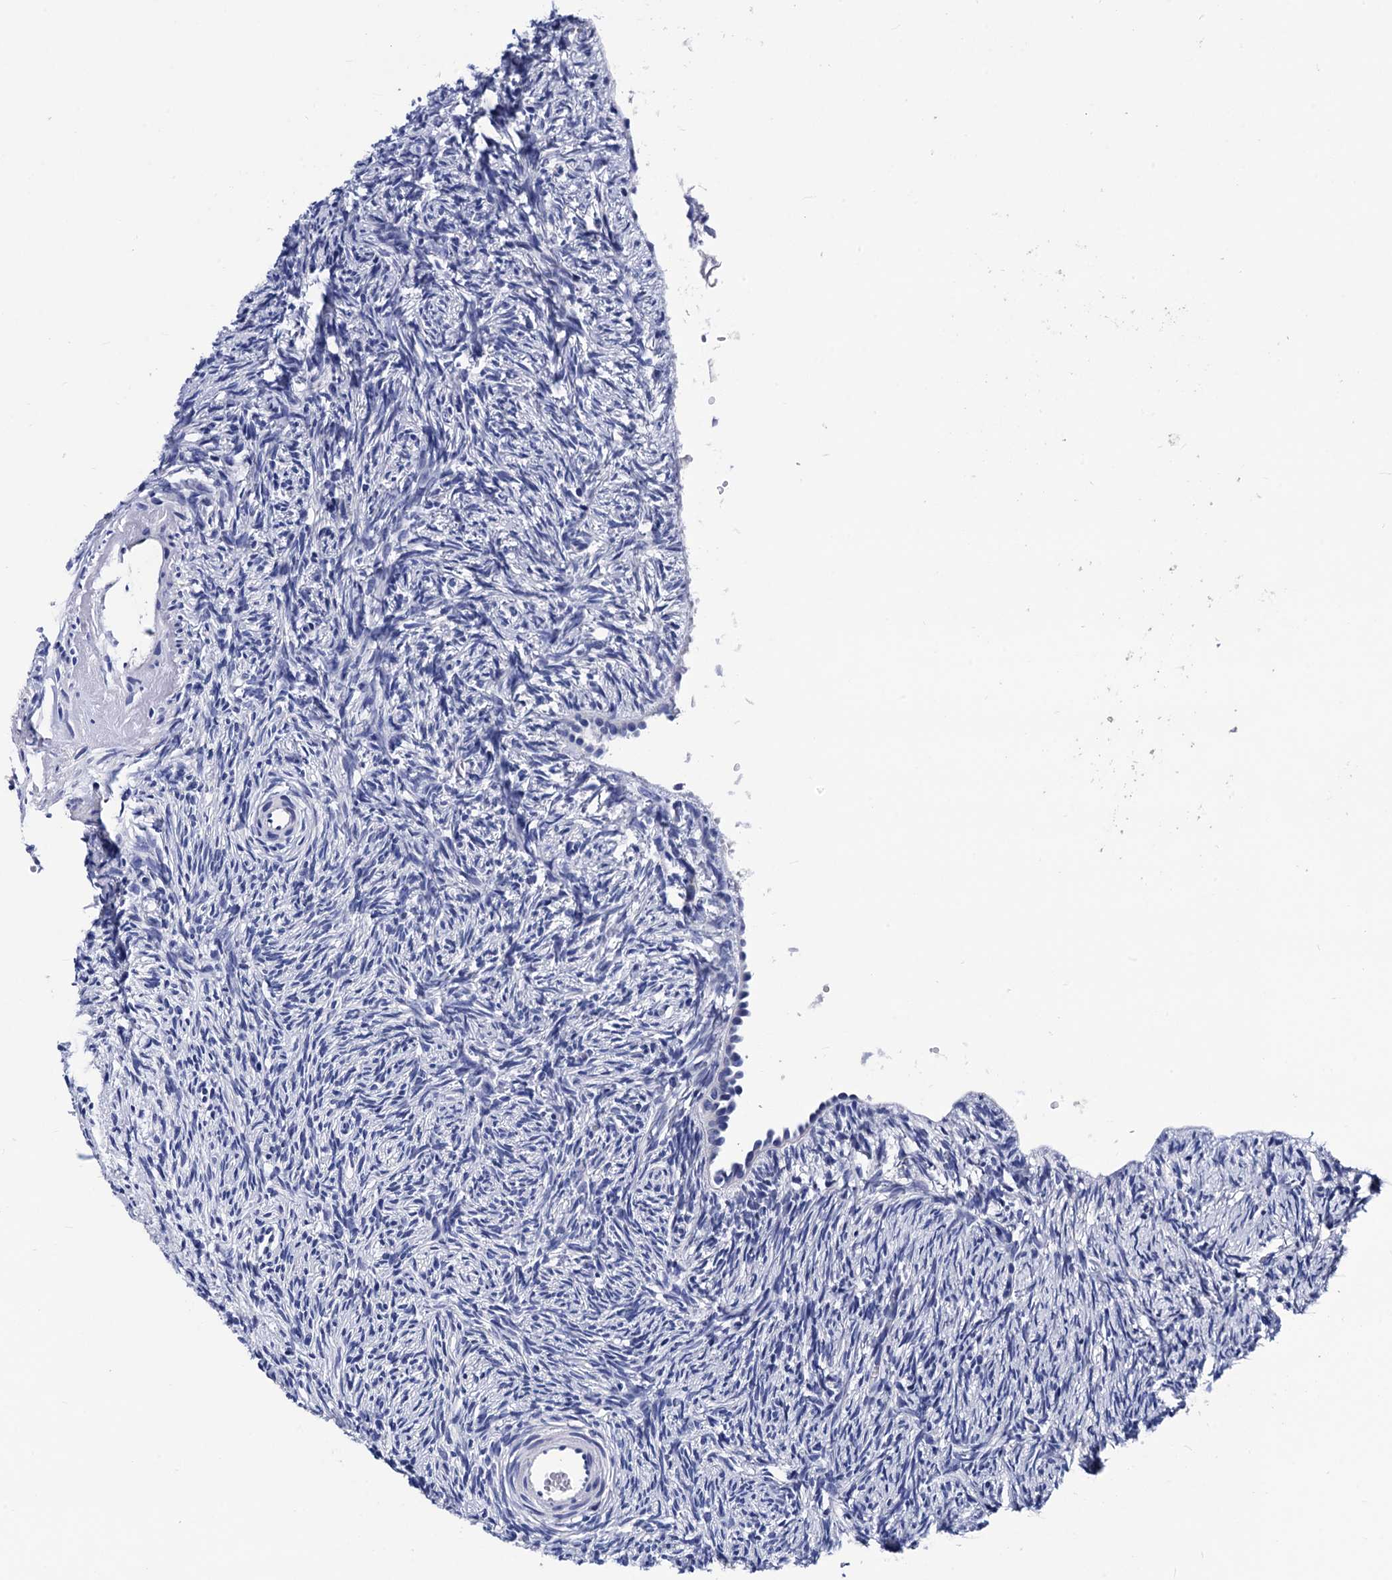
{"staining": {"intensity": "negative", "quantity": "none", "location": "none"}, "tissue": "ovary", "cell_type": "Ovarian stroma cells", "image_type": "normal", "snomed": [{"axis": "morphology", "description": "Normal tissue, NOS"}, {"axis": "topography", "description": "Ovary"}], "caption": "An image of ovary stained for a protein demonstrates no brown staining in ovarian stroma cells.", "gene": "LRRC30", "patient": {"sex": "female", "age": 51}}